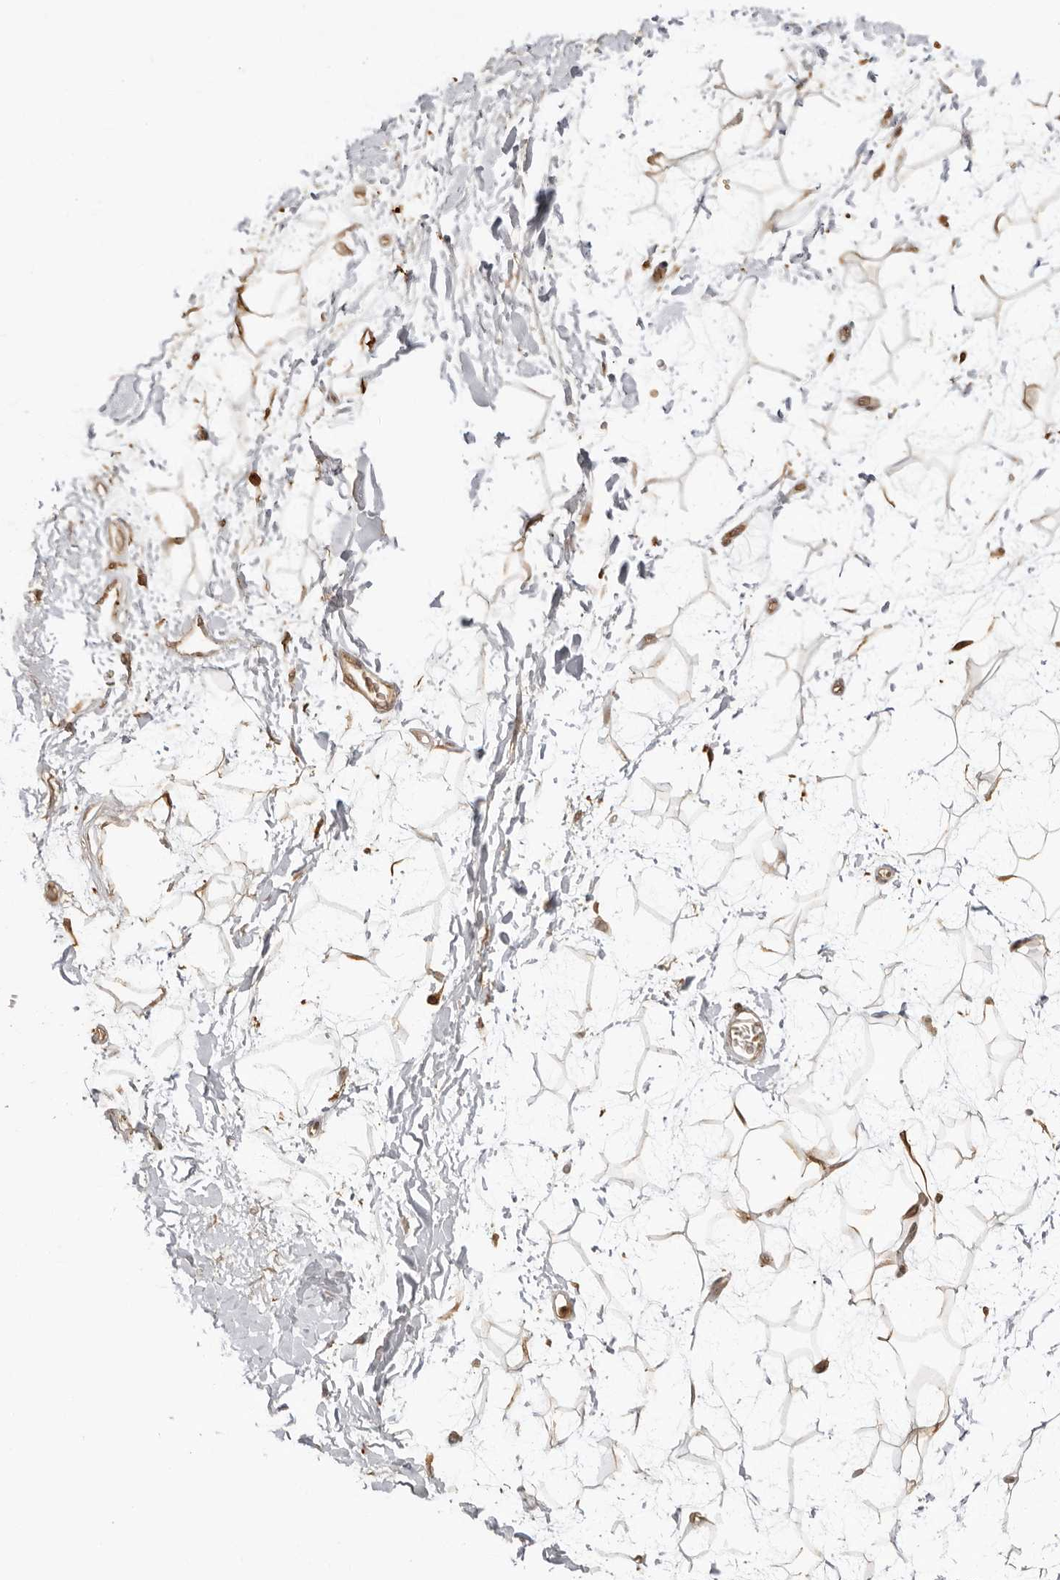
{"staining": {"intensity": "weak", "quantity": "25%-75%", "location": "cytoplasmic/membranous"}, "tissue": "adipose tissue", "cell_type": "Adipocytes", "image_type": "normal", "snomed": [{"axis": "morphology", "description": "Normal tissue, NOS"}, {"axis": "topography", "description": "Soft tissue"}], "caption": "Immunohistochemistry (IHC) photomicrograph of normal human adipose tissue stained for a protein (brown), which exhibits low levels of weak cytoplasmic/membranous positivity in about 25%-75% of adipocytes.", "gene": "IKBKE", "patient": {"sex": "male", "age": 72}}